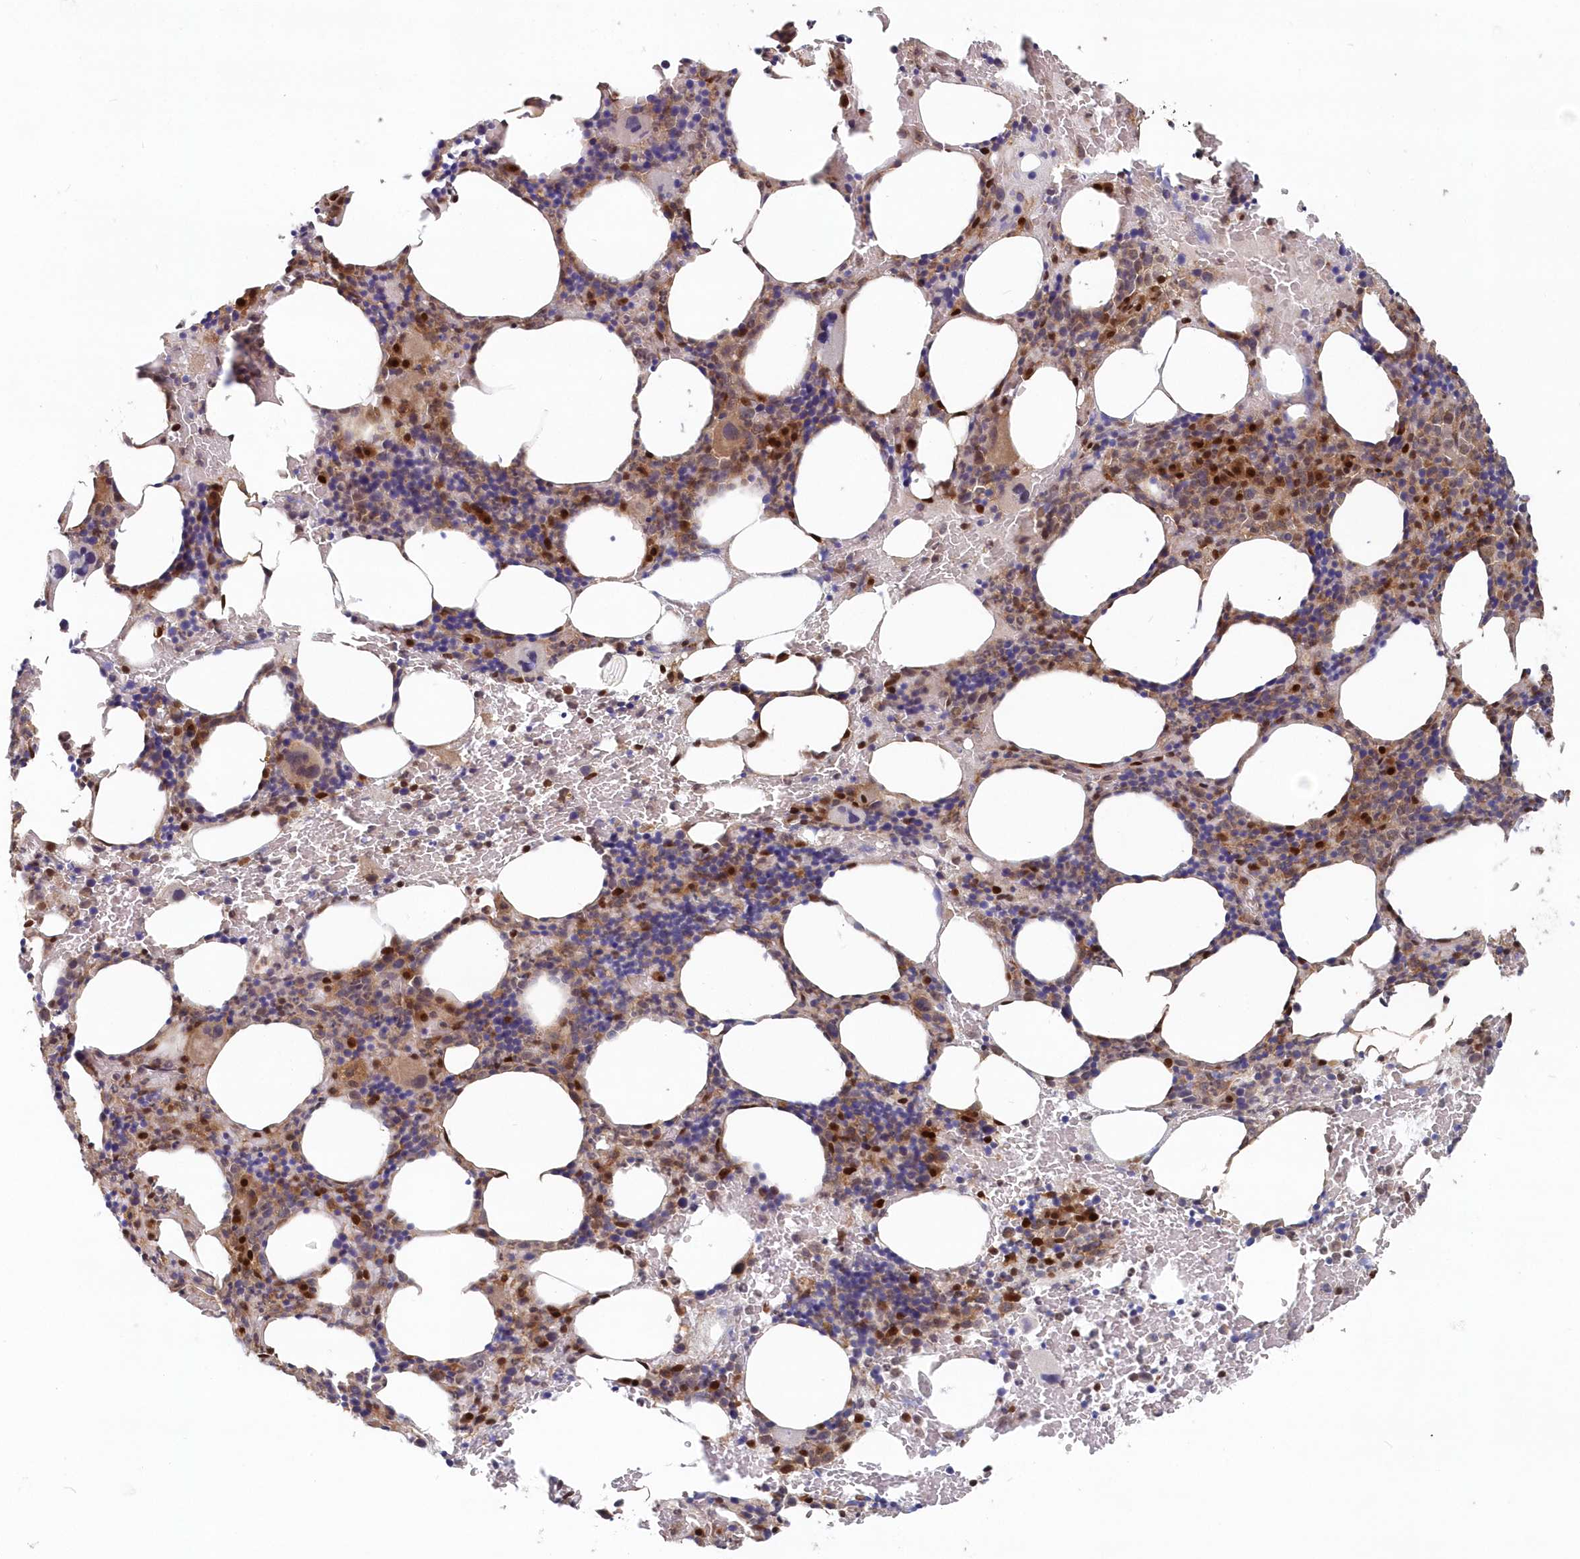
{"staining": {"intensity": "strong", "quantity": "<25%", "location": "cytoplasmic/membranous,nuclear"}, "tissue": "bone marrow", "cell_type": "Hematopoietic cells", "image_type": "normal", "snomed": [{"axis": "morphology", "description": "Normal tissue, NOS"}, {"axis": "topography", "description": "Bone marrow"}], "caption": "Immunohistochemical staining of normal bone marrow demonstrates medium levels of strong cytoplasmic/membranous,nuclear staining in approximately <25% of hematopoietic cells. (DAB (3,3'-diaminobenzidine) IHC with brightfield microscopy, high magnification).", "gene": "ABHD14B", "patient": {"sex": "male", "age": 62}}